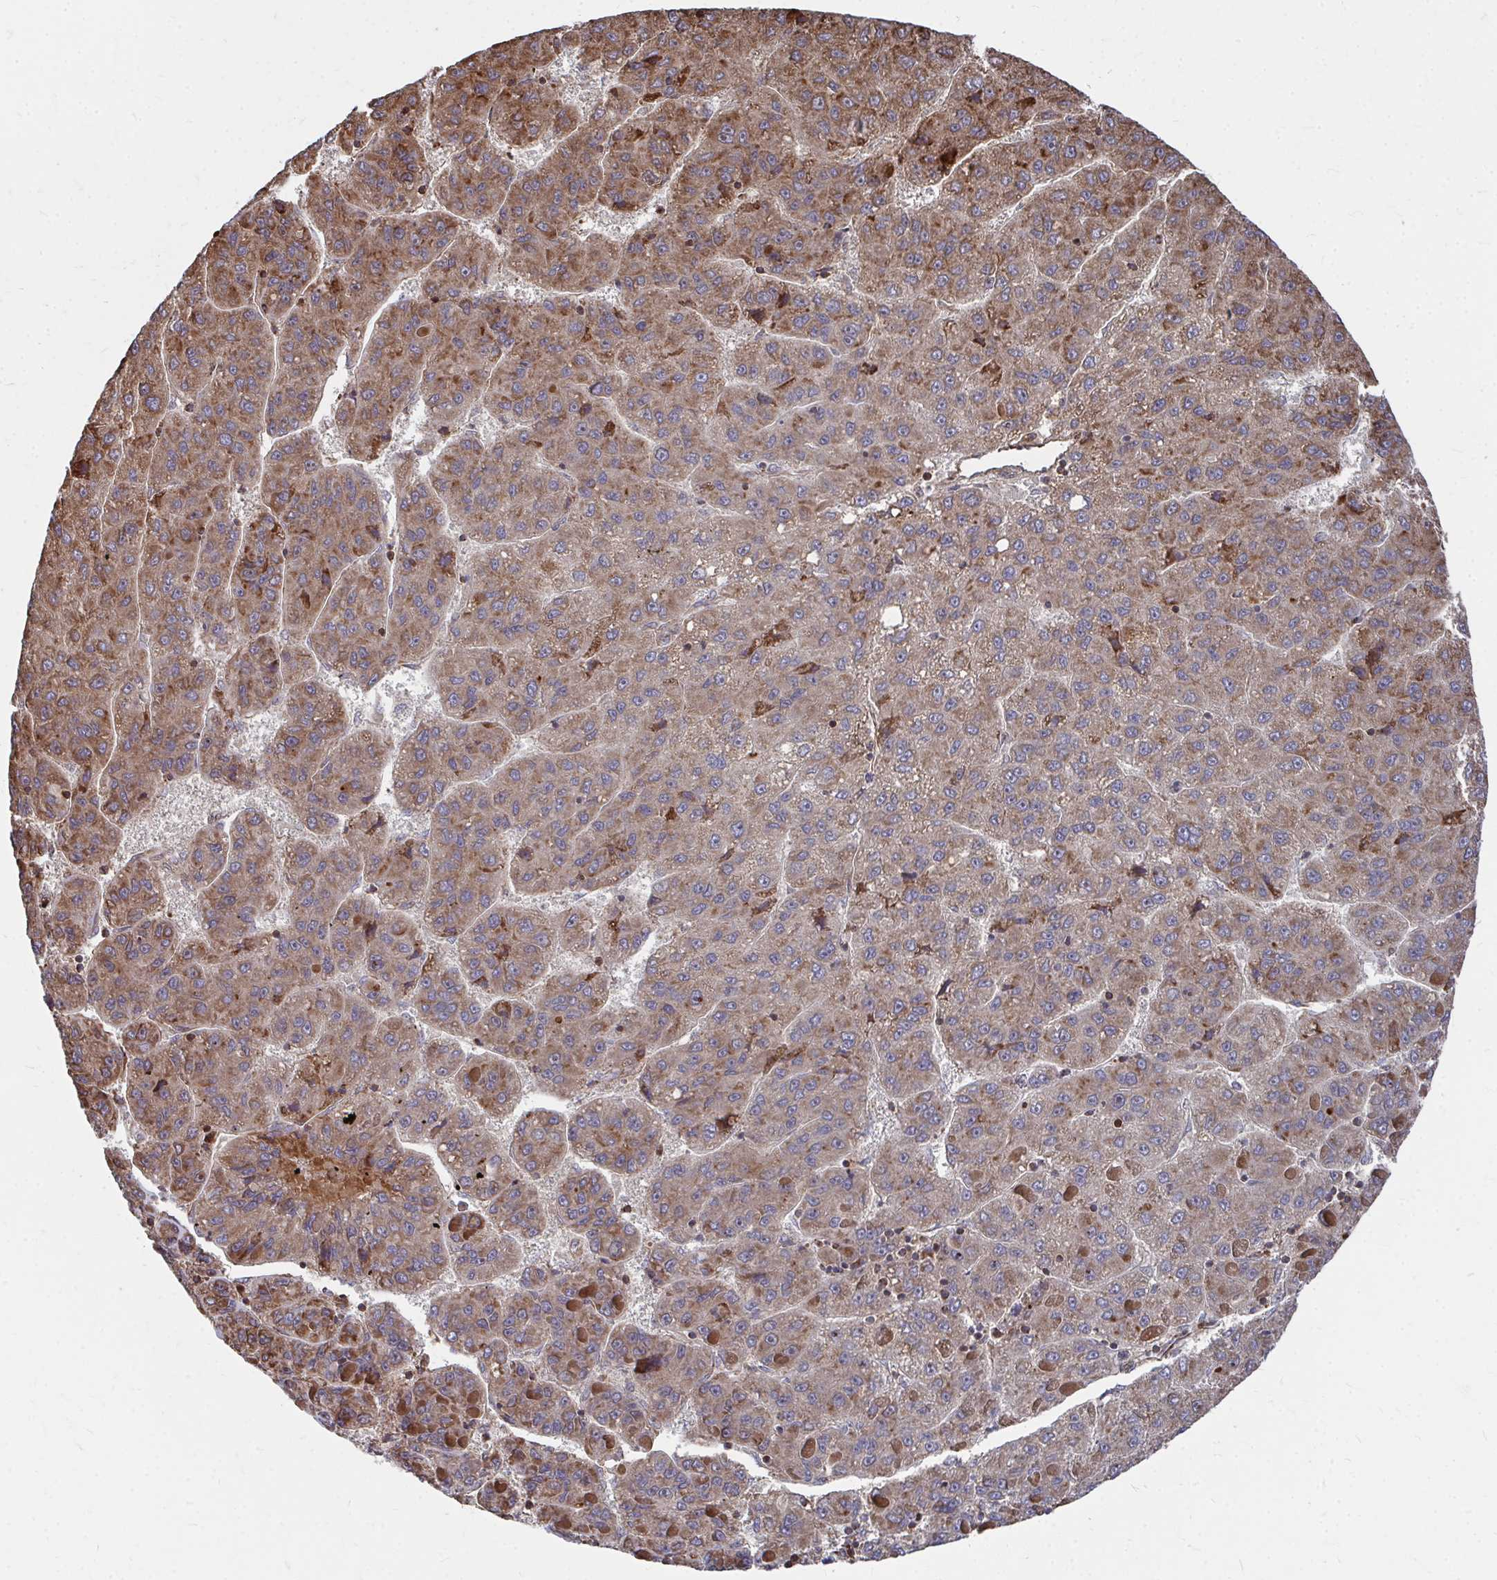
{"staining": {"intensity": "moderate", "quantity": ">75%", "location": "cytoplasmic/membranous"}, "tissue": "liver cancer", "cell_type": "Tumor cells", "image_type": "cancer", "snomed": [{"axis": "morphology", "description": "Carcinoma, Hepatocellular, NOS"}, {"axis": "topography", "description": "Liver"}], "caption": "IHC of liver cancer reveals medium levels of moderate cytoplasmic/membranous positivity in about >75% of tumor cells.", "gene": "FAM89A", "patient": {"sex": "female", "age": 82}}